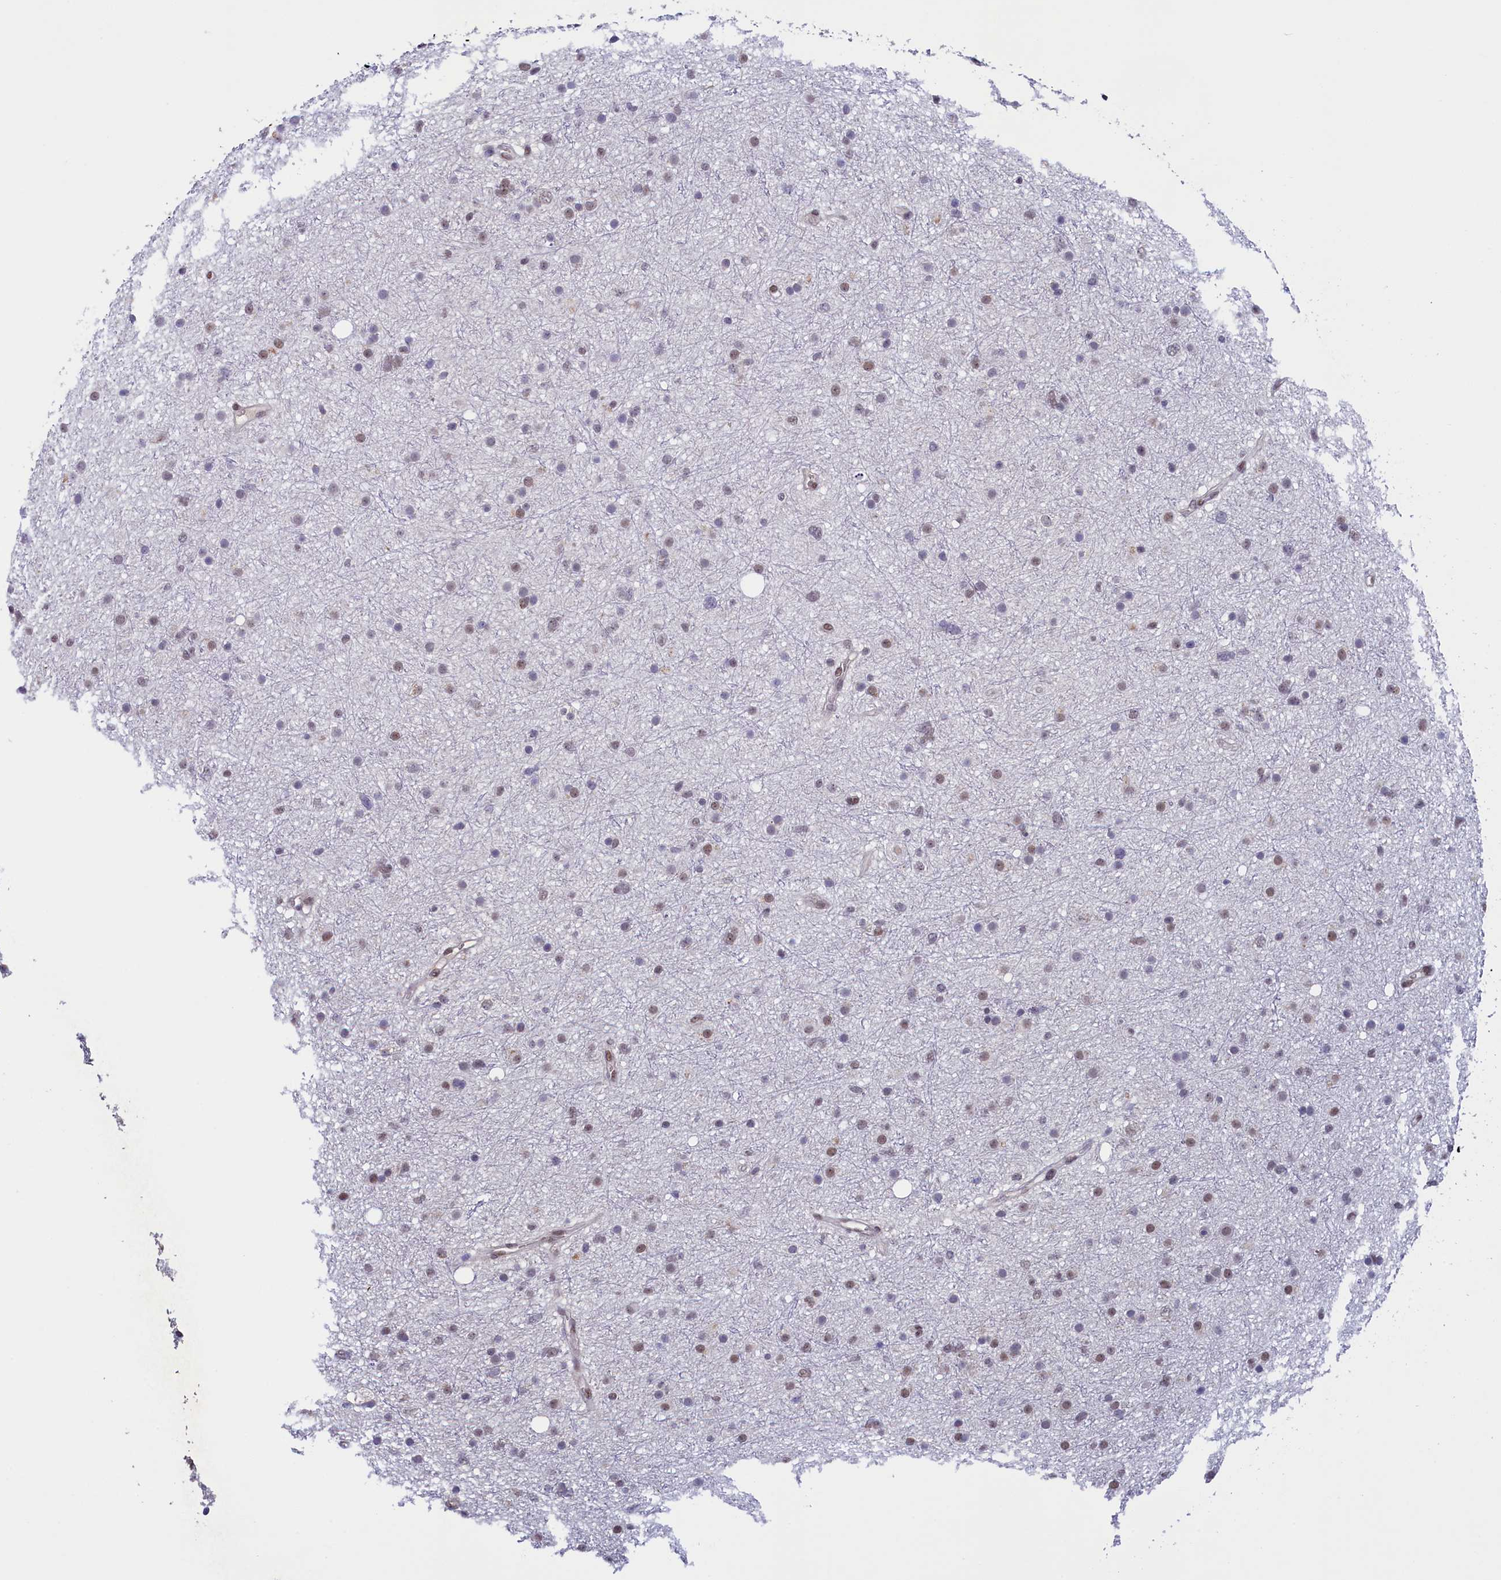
{"staining": {"intensity": "weak", "quantity": "25%-75%", "location": "nuclear"}, "tissue": "glioma", "cell_type": "Tumor cells", "image_type": "cancer", "snomed": [{"axis": "morphology", "description": "Glioma, malignant, Low grade"}, {"axis": "topography", "description": "Cerebral cortex"}], "caption": "DAB (3,3'-diaminobenzidine) immunohistochemical staining of glioma displays weak nuclear protein staining in about 25%-75% of tumor cells.", "gene": "FLYWCH2", "patient": {"sex": "female", "age": 39}}